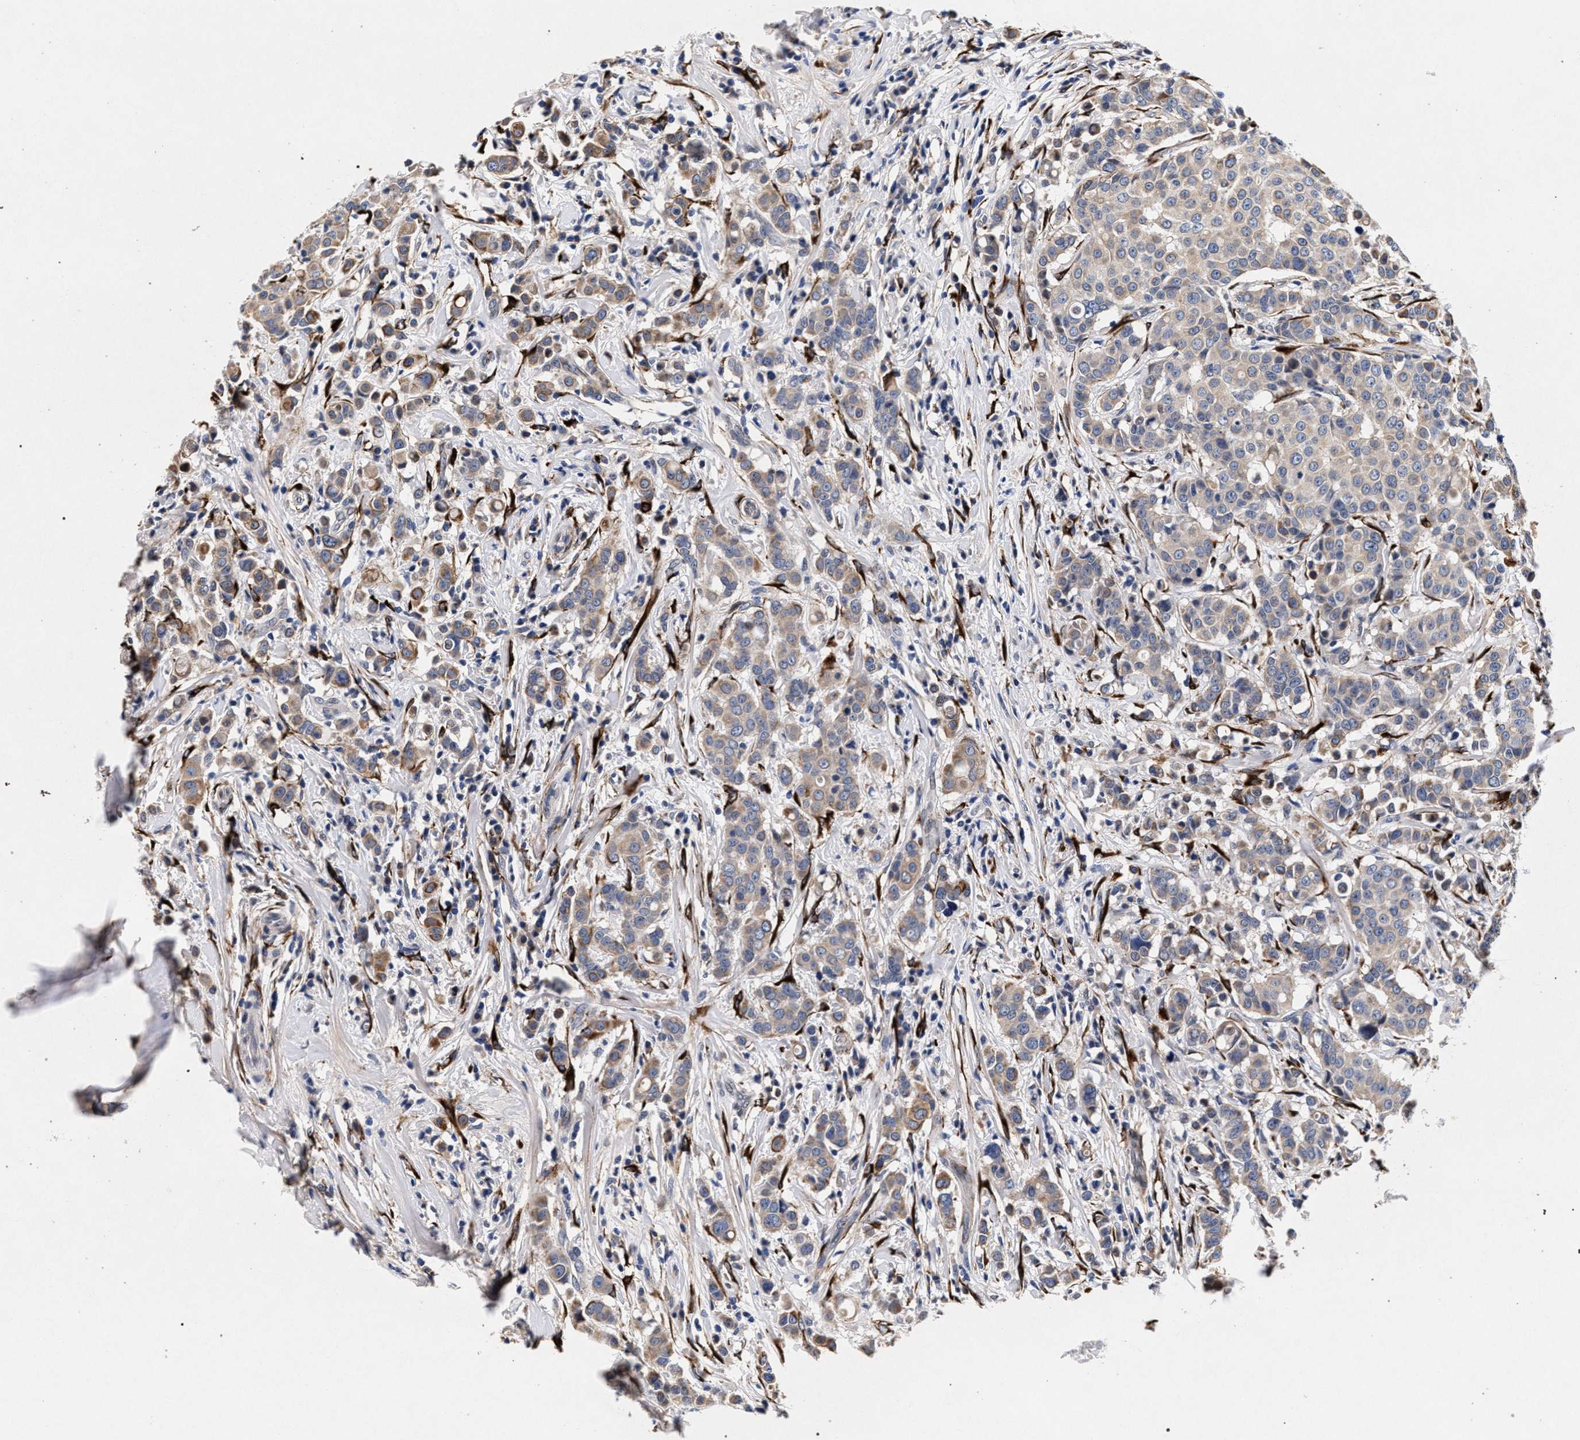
{"staining": {"intensity": "weak", "quantity": "<25%", "location": "cytoplasmic/membranous"}, "tissue": "breast cancer", "cell_type": "Tumor cells", "image_type": "cancer", "snomed": [{"axis": "morphology", "description": "Duct carcinoma"}, {"axis": "topography", "description": "Breast"}], "caption": "Protein analysis of breast intraductal carcinoma shows no significant expression in tumor cells.", "gene": "NEK7", "patient": {"sex": "female", "age": 27}}